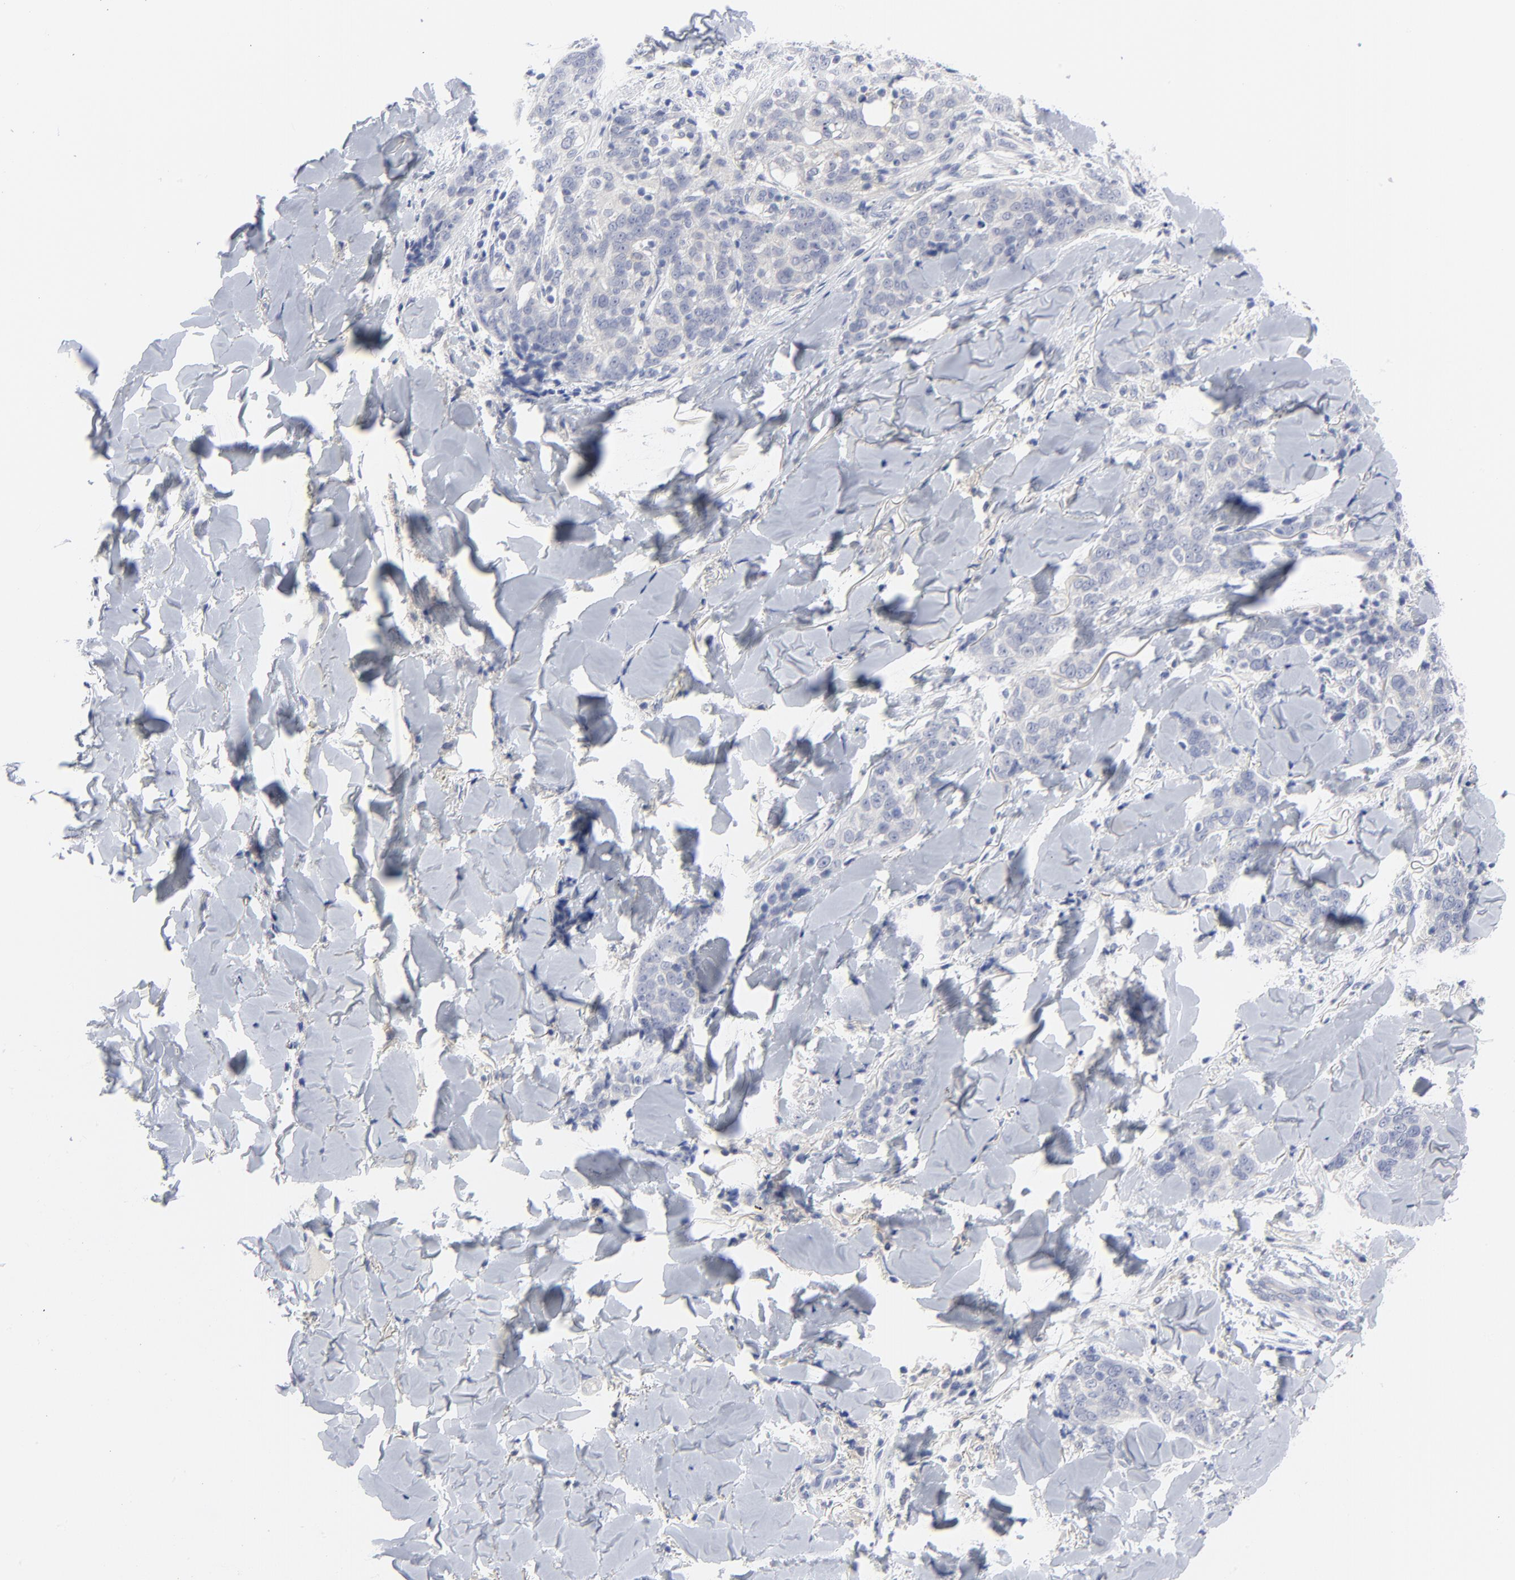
{"staining": {"intensity": "negative", "quantity": "none", "location": "none"}, "tissue": "skin cancer", "cell_type": "Tumor cells", "image_type": "cancer", "snomed": [{"axis": "morphology", "description": "Normal tissue, NOS"}, {"axis": "morphology", "description": "Squamous cell carcinoma, NOS"}, {"axis": "topography", "description": "Skin"}], "caption": "Protein analysis of skin cancer exhibits no significant expression in tumor cells.", "gene": "CLEC4G", "patient": {"sex": "female", "age": 83}}